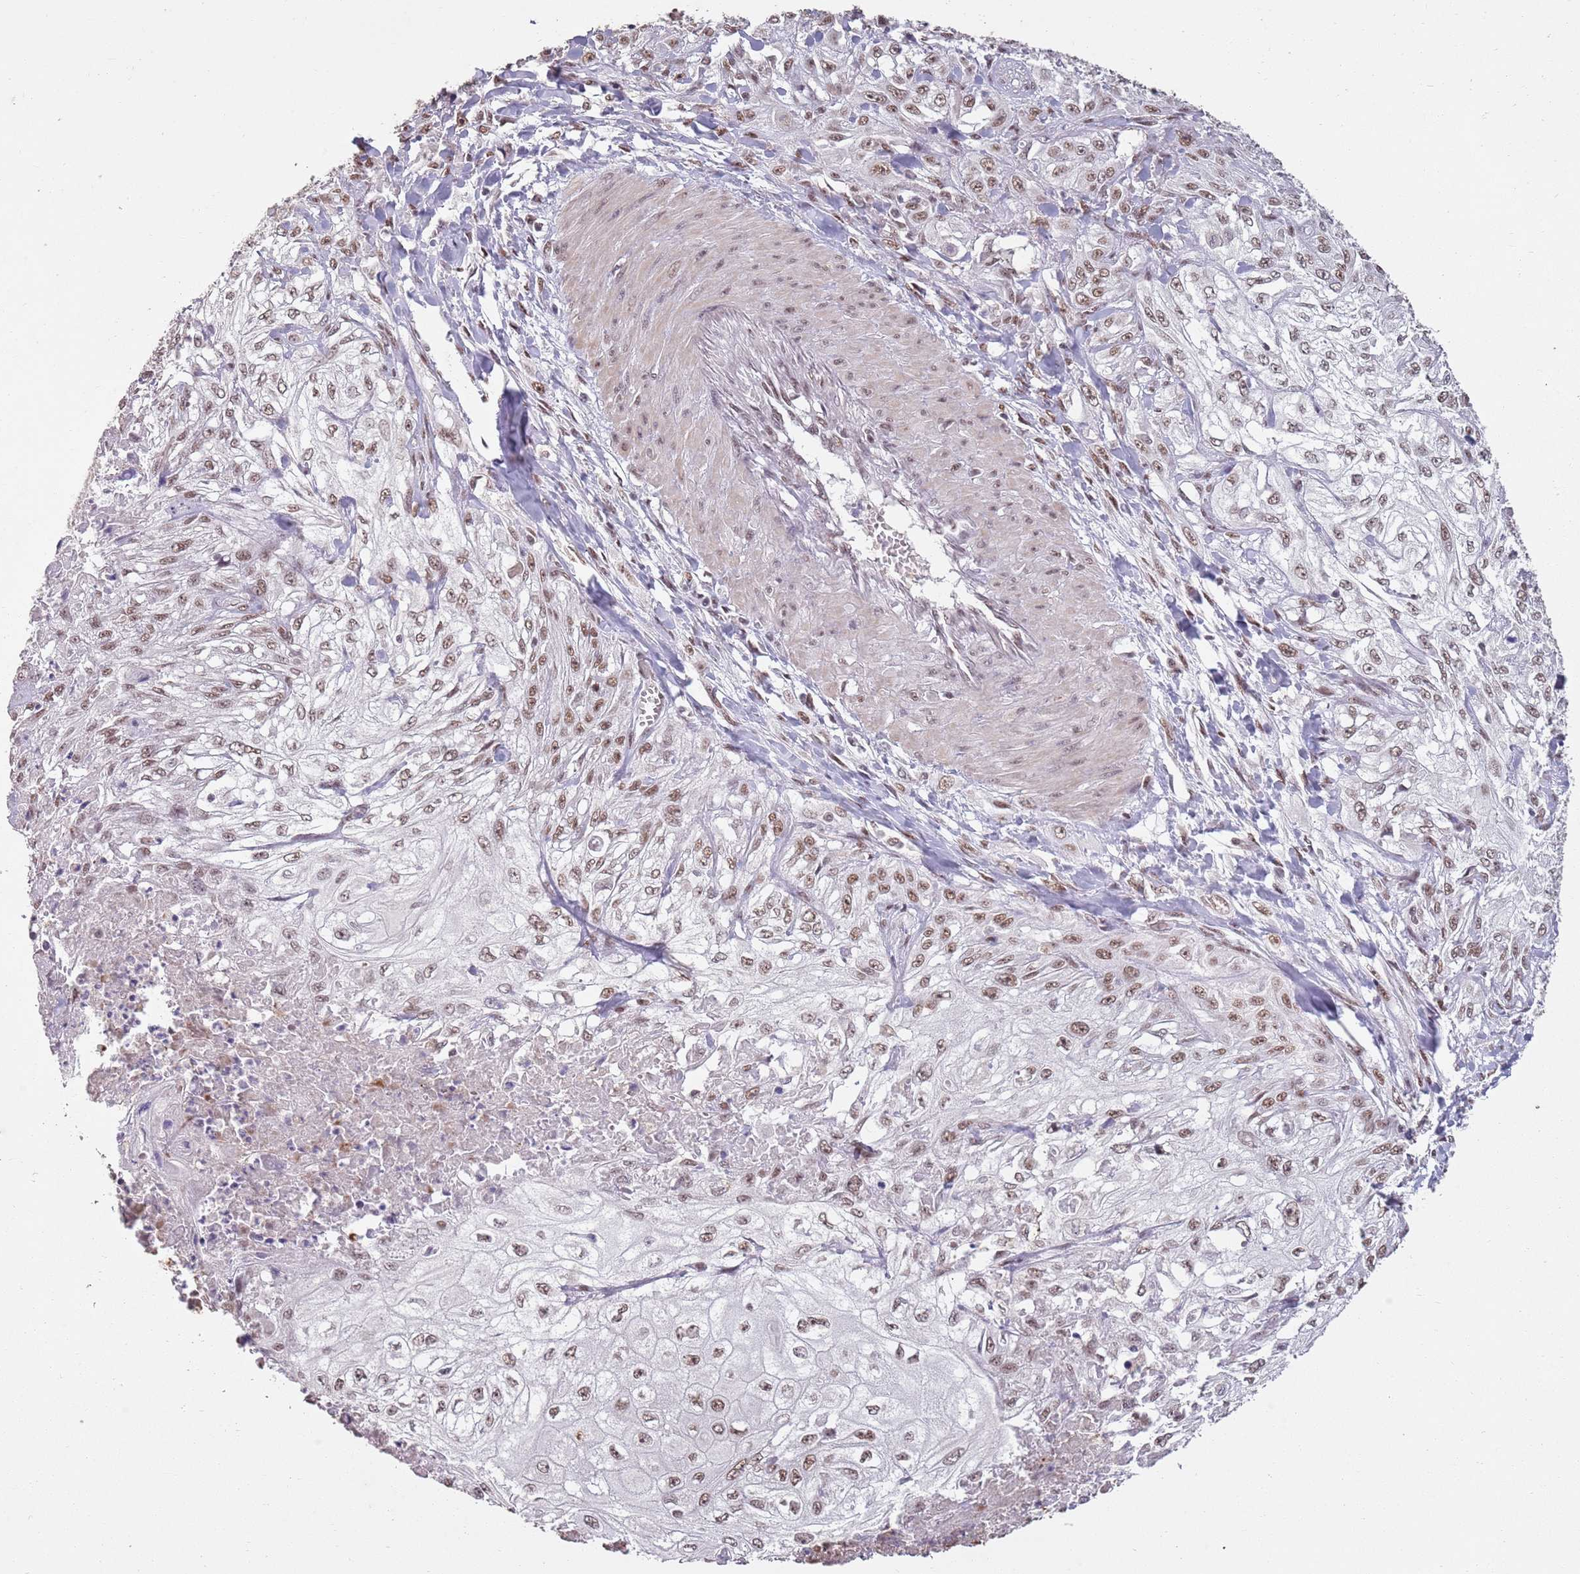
{"staining": {"intensity": "moderate", "quantity": ">75%", "location": "nuclear"}, "tissue": "skin cancer", "cell_type": "Tumor cells", "image_type": "cancer", "snomed": [{"axis": "morphology", "description": "Squamous cell carcinoma, NOS"}, {"axis": "morphology", "description": "Squamous cell carcinoma, metastatic, NOS"}, {"axis": "topography", "description": "Skin"}, {"axis": "topography", "description": "Lymph node"}], "caption": "Immunohistochemistry (IHC) of human skin cancer demonstrates medium levels of moderate nuclear staining in approximately >75% of tumor cells. The staining was performed using DAB to visualize the protein expression in brown, while the nuclei were stained in blue with hematoxylin (Magnification: 20x).", "gene": "ARL14EP", "patient": {"sex": "male", "age": 75}}